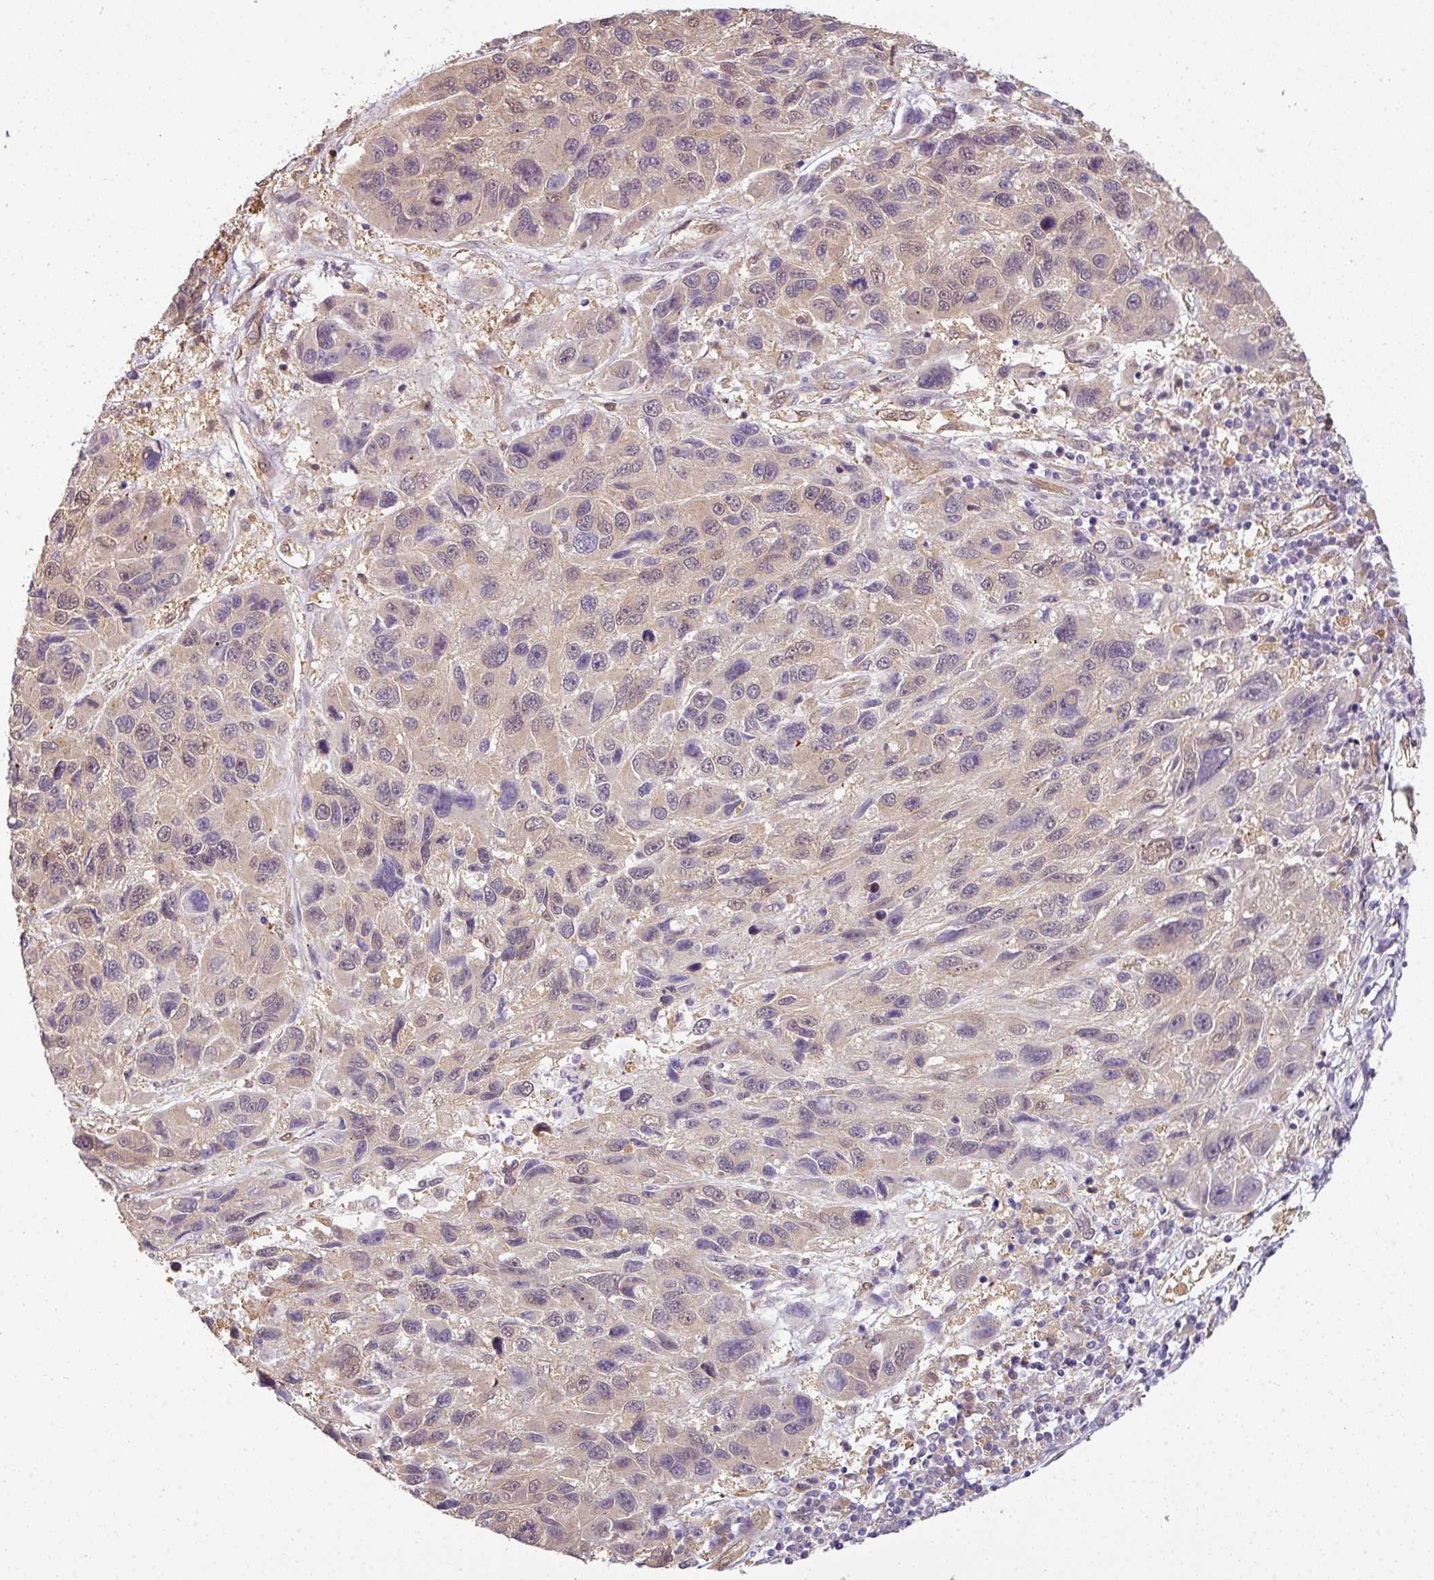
{"staining": {"intensity": "negative", "quantity": "none", "location": "none"}, "tissue": "melanoma", "cell_type": "Tumor cells", "image_type": "cancer", "snomed": [{"axis": "morphology", "description": "Malignant melanoma, NOS"}, {"axis": "topography", "description": "Skin"}], "caption": "Histopathology image shows no significant protein expression in tumor cells of malignant melanoma.", "gene": "ANKRD18A", "patient": {"sex": "male", "age": 53}}